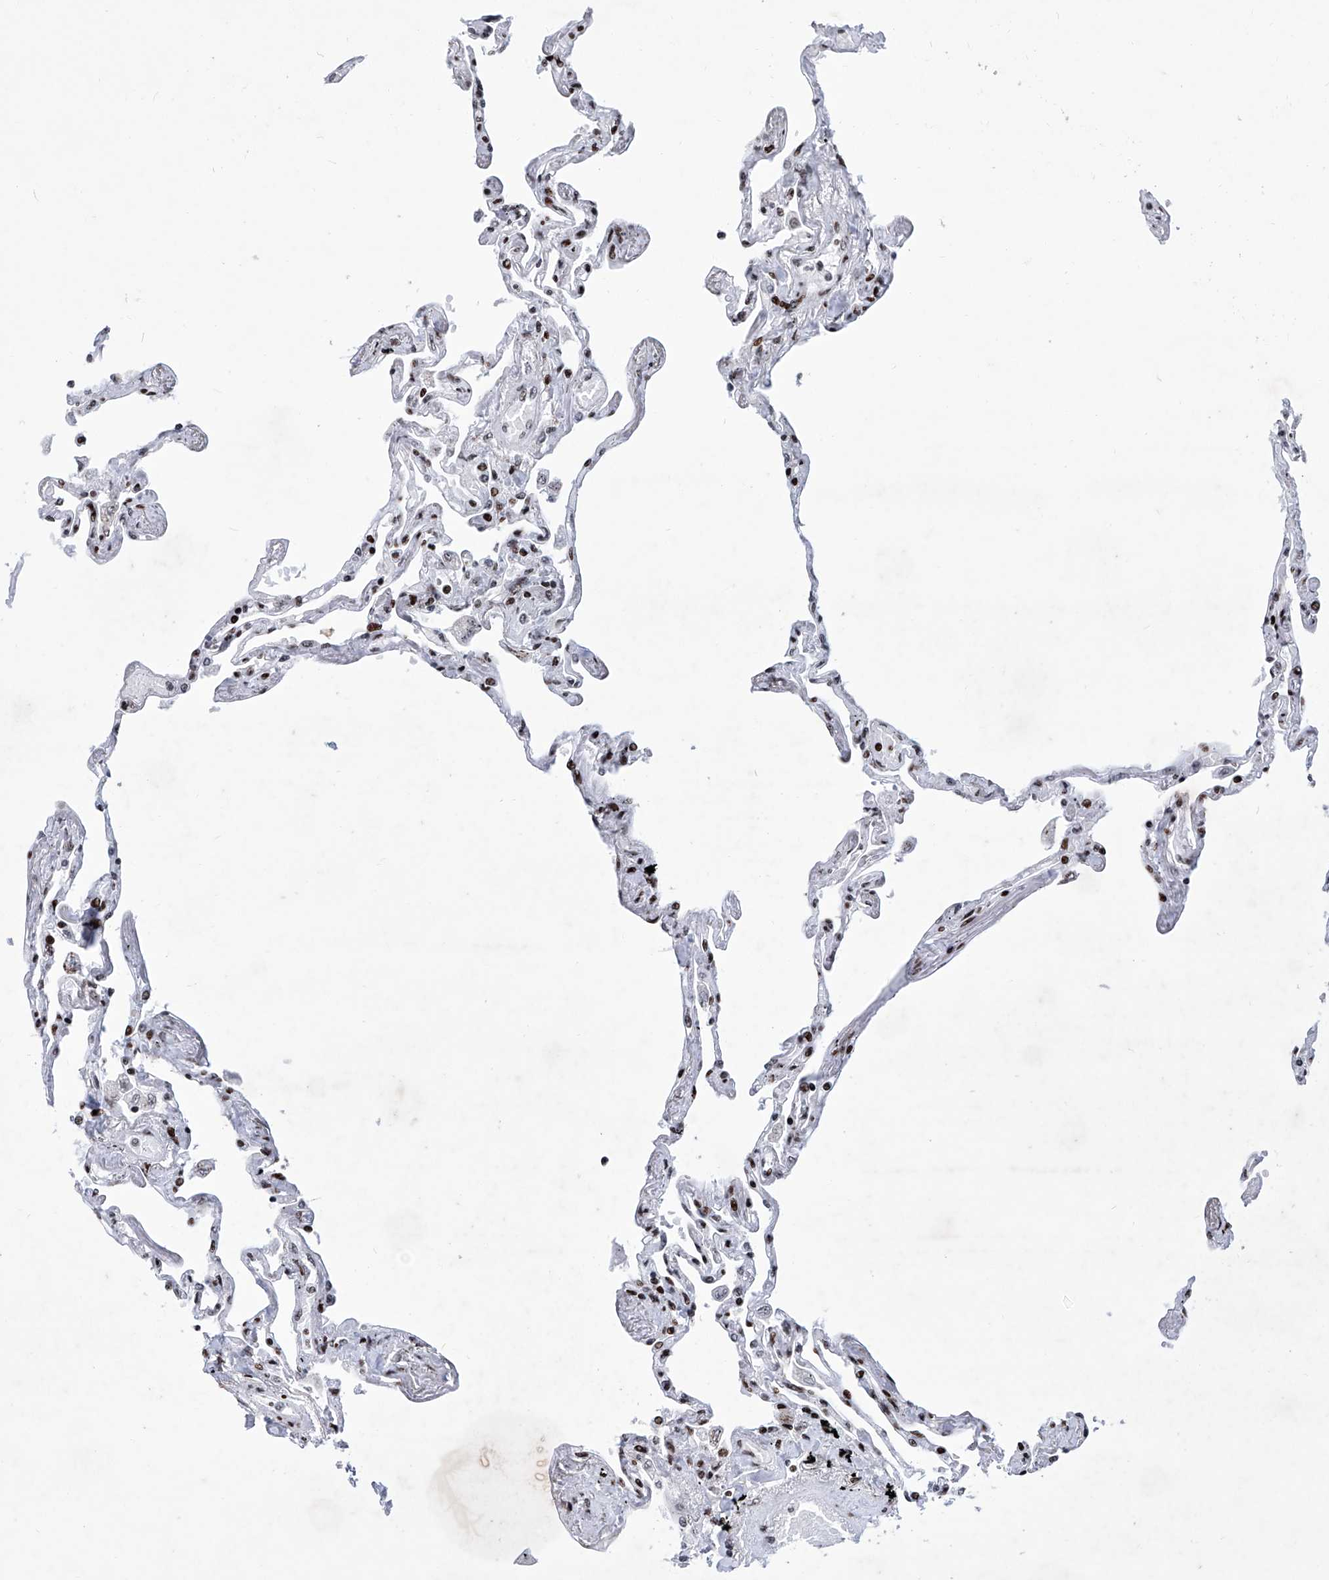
{"staining": {"intensity": "strong", "quantity": "25%-75%", "location": "nuclear"}, "tissue": "lung", "cell_type": "Alveolar cells", "image_type": "normal", "snomed": [{"axis": "morphology", "description": "Normal tissue, NOS"}, {"axis": "topography", "description": "Lung"}], "caption": "Approximately 25%-75% of alveolar cells in normal lung exhibit strong nuclear protein expression as visualized by brown immunohistochemical staining.", "gene": "HEY2", "patient": {"sex": "female", "age": 67}}